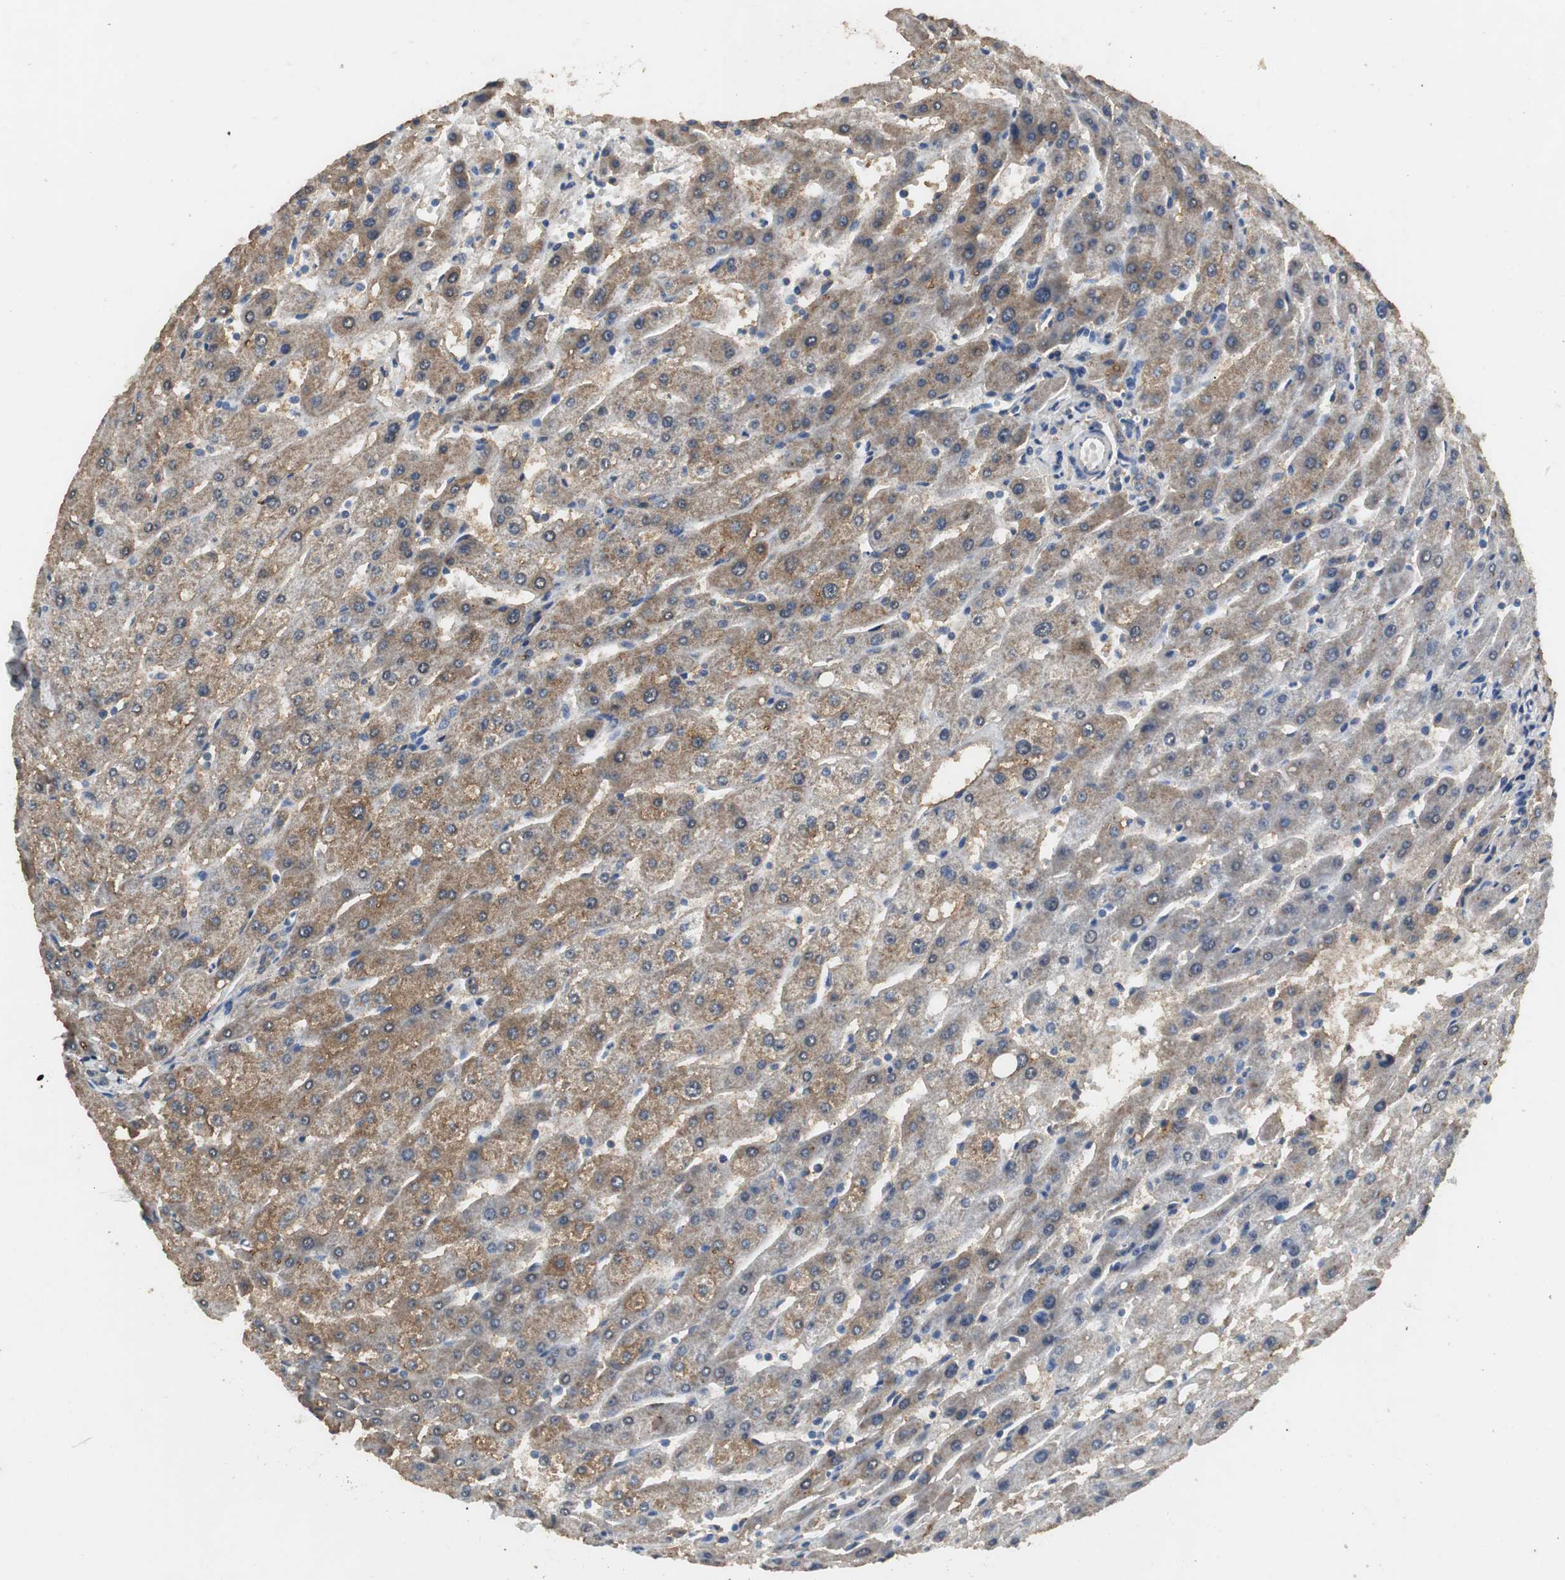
{"staining": {"intensity": "weak", "quantity": "25%-75%", "location": "cytoplasmic/membranous"}, "tissue": "liver", "cell_type": "Cholangiocytes", "image_type": "normal", "snomed": [{"axis": "morphology", "description": "Normal tissue, NOS"}, {"axis": "topography", "description": "Liver"}], "caption": "The histopathology image demonstrates a brown stain indicating the presence of a protein in the cytoplasmic/membranous of cholangiocytes in liver.", "gene": "VBP1", "patient": {"sex": "male", "age": 67}}